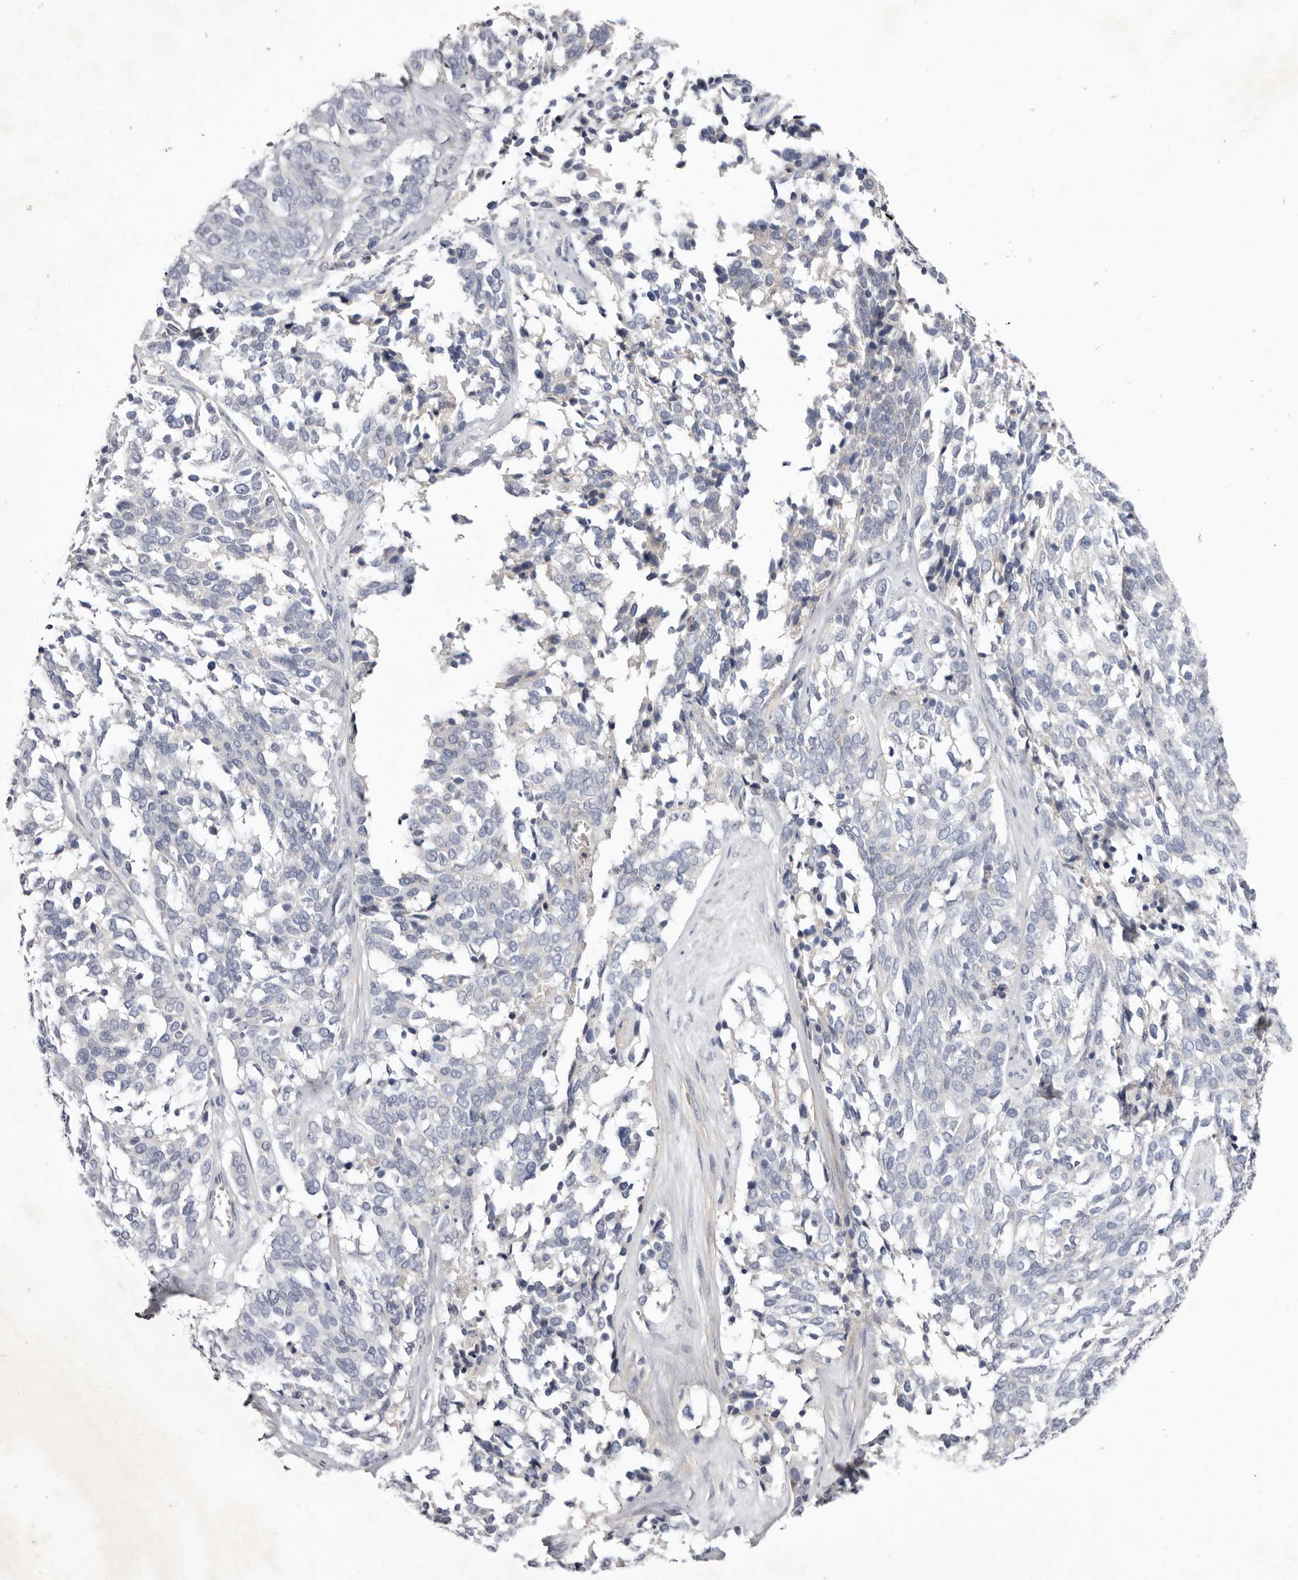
{"staining": {"intensity": "negative", "quantity": "none", "location": "none"}, "tissue": "ovarian cancer", "cell_type": "Tumor cells", "image_type": "cancer", "snomed": [{"axis": "morphology", "description": "Cystadenocarcinoma, serous, NOS"}, {"axis": "topography", "description": "Ovary"}], "caption": "High magnification brightfield microscopy of ovarian cancer stained with DAB (brown) and counterstained with hematoxylin (blue): tumor cells show no significant staining. (Brightfield microscopy of DAB immunohistochemistry (IHC) at high magnification).", "gene": "S1PR5", "patient": {"sex": "female", "age": 44}}